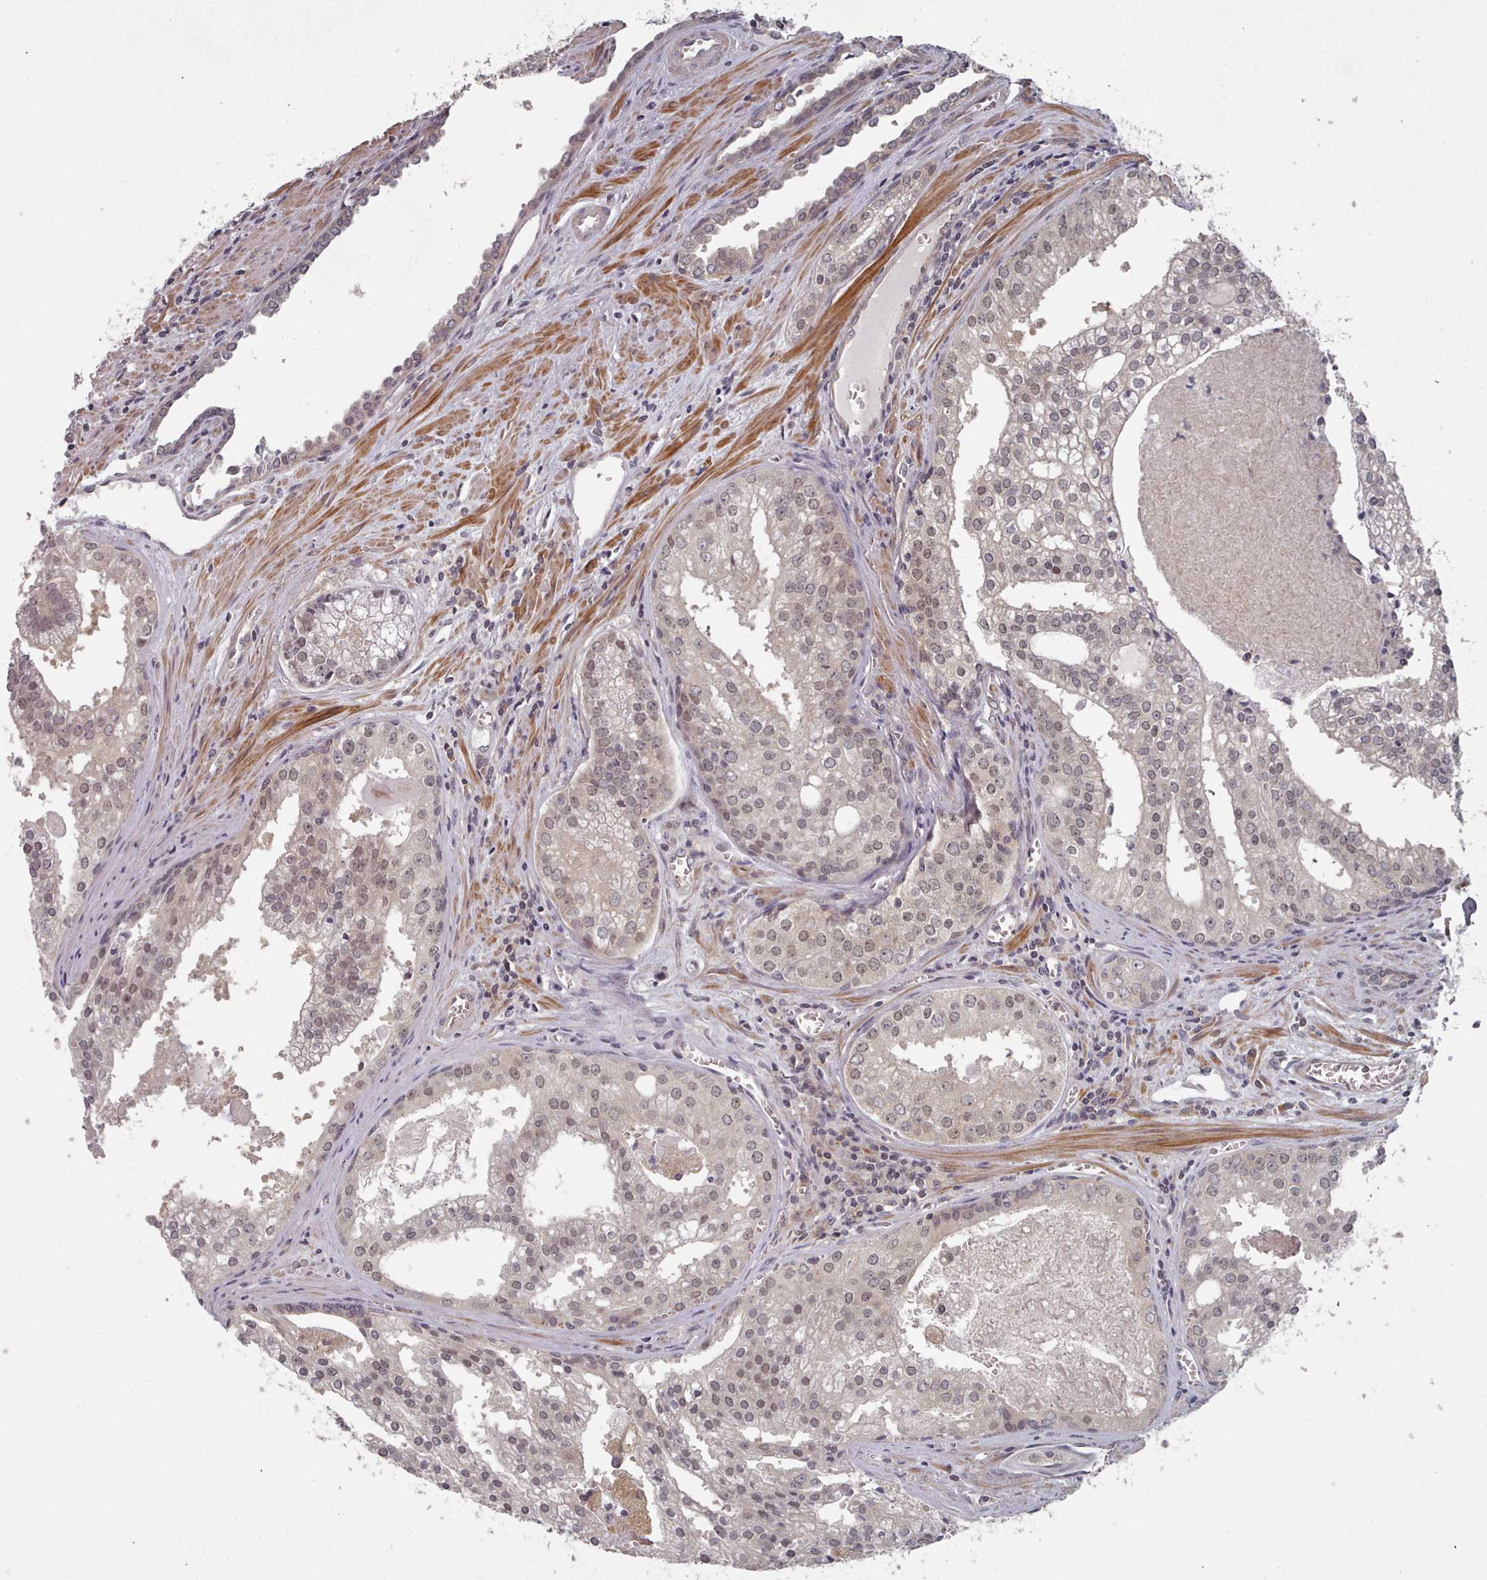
{"staining": {"intensity": "weak", "quantity": "<25%", "location": "nuclear"}, "tissue": "prostate cancer", "cell_type": "Tumor cells", "image_type": "cancer", "snomed": [{"axis": "morphology", "description": "Adenocarcinoma, High grade"}, {"axis": "topography", "description": "Prostate"}], "caption": "DAB immunohistochemical staining of human prostate cancer (adenocarcinoma (high-grade)) displays no significant positivity in tumor cells. The staining was performed using DAB (3,3'-diaminobenzidine) to visualize the protein expression in brown, while the nuclei were stained in blue with hematoxylin (Magnification: 20x).", "gene": "HYAL3", "patient": {"sex": "male", "age": 68}}